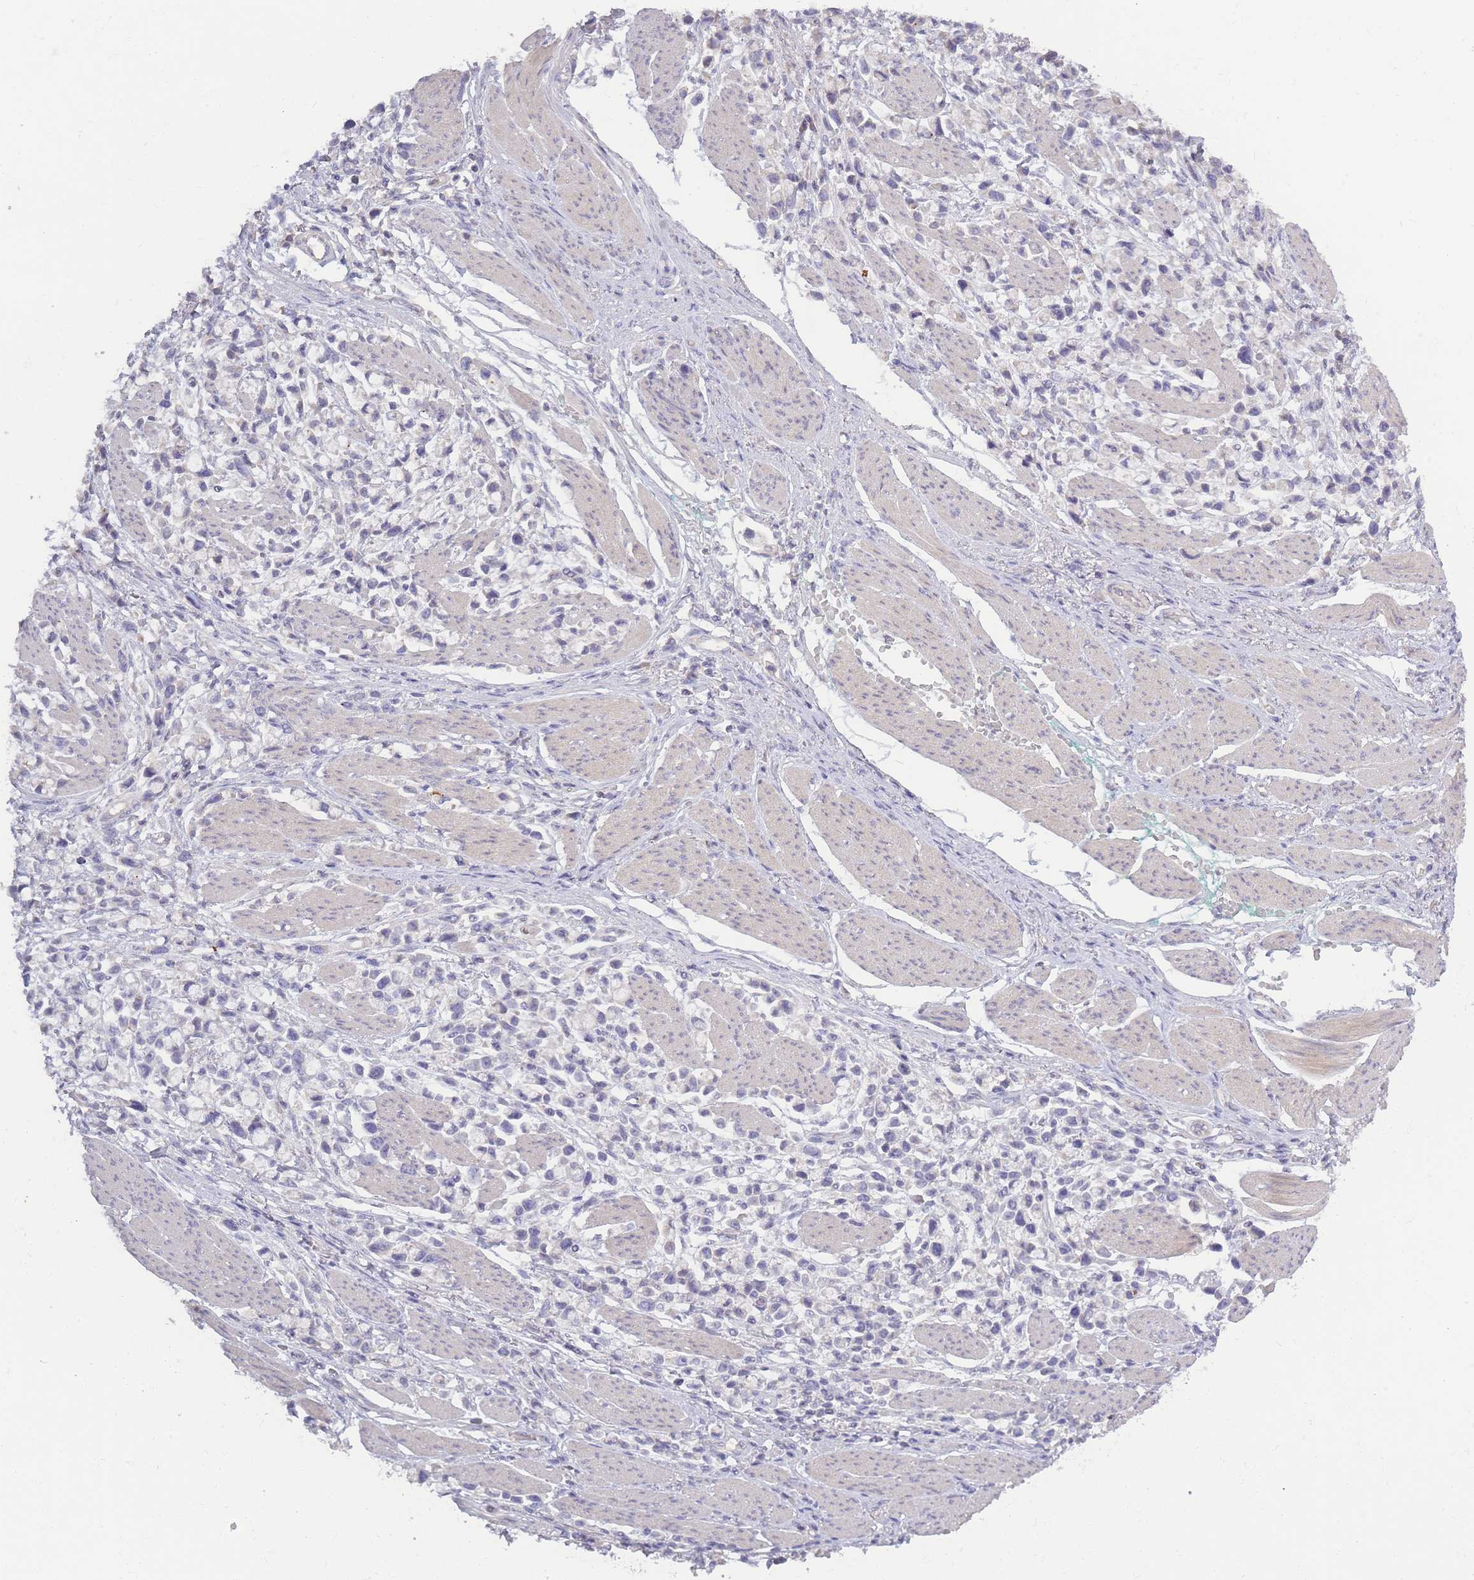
{"staining": {"intensity": "negative", "quantity": "none", "location": "none"}, "tissue": "stomach cancer", "cell_type": "Tumor cells", "image_type": "cancer", "snomed": [{"axis": "morphology", "description": "Adenocarcinoma, NOS"}, {"axis": "topography", "description": "Stomach"}], "caption": "IHC micrograph of neoplastic tissue: human stomach cancer stained with DAB shows no significant protein positivity in tumor cells. (Stains: DAB IHC with hematoxylin counter stain, Microscopy: brightfield microscopy at high magnification).", "gene": "SPHKAP", "patient": {"sex": "female", "age": 81}}